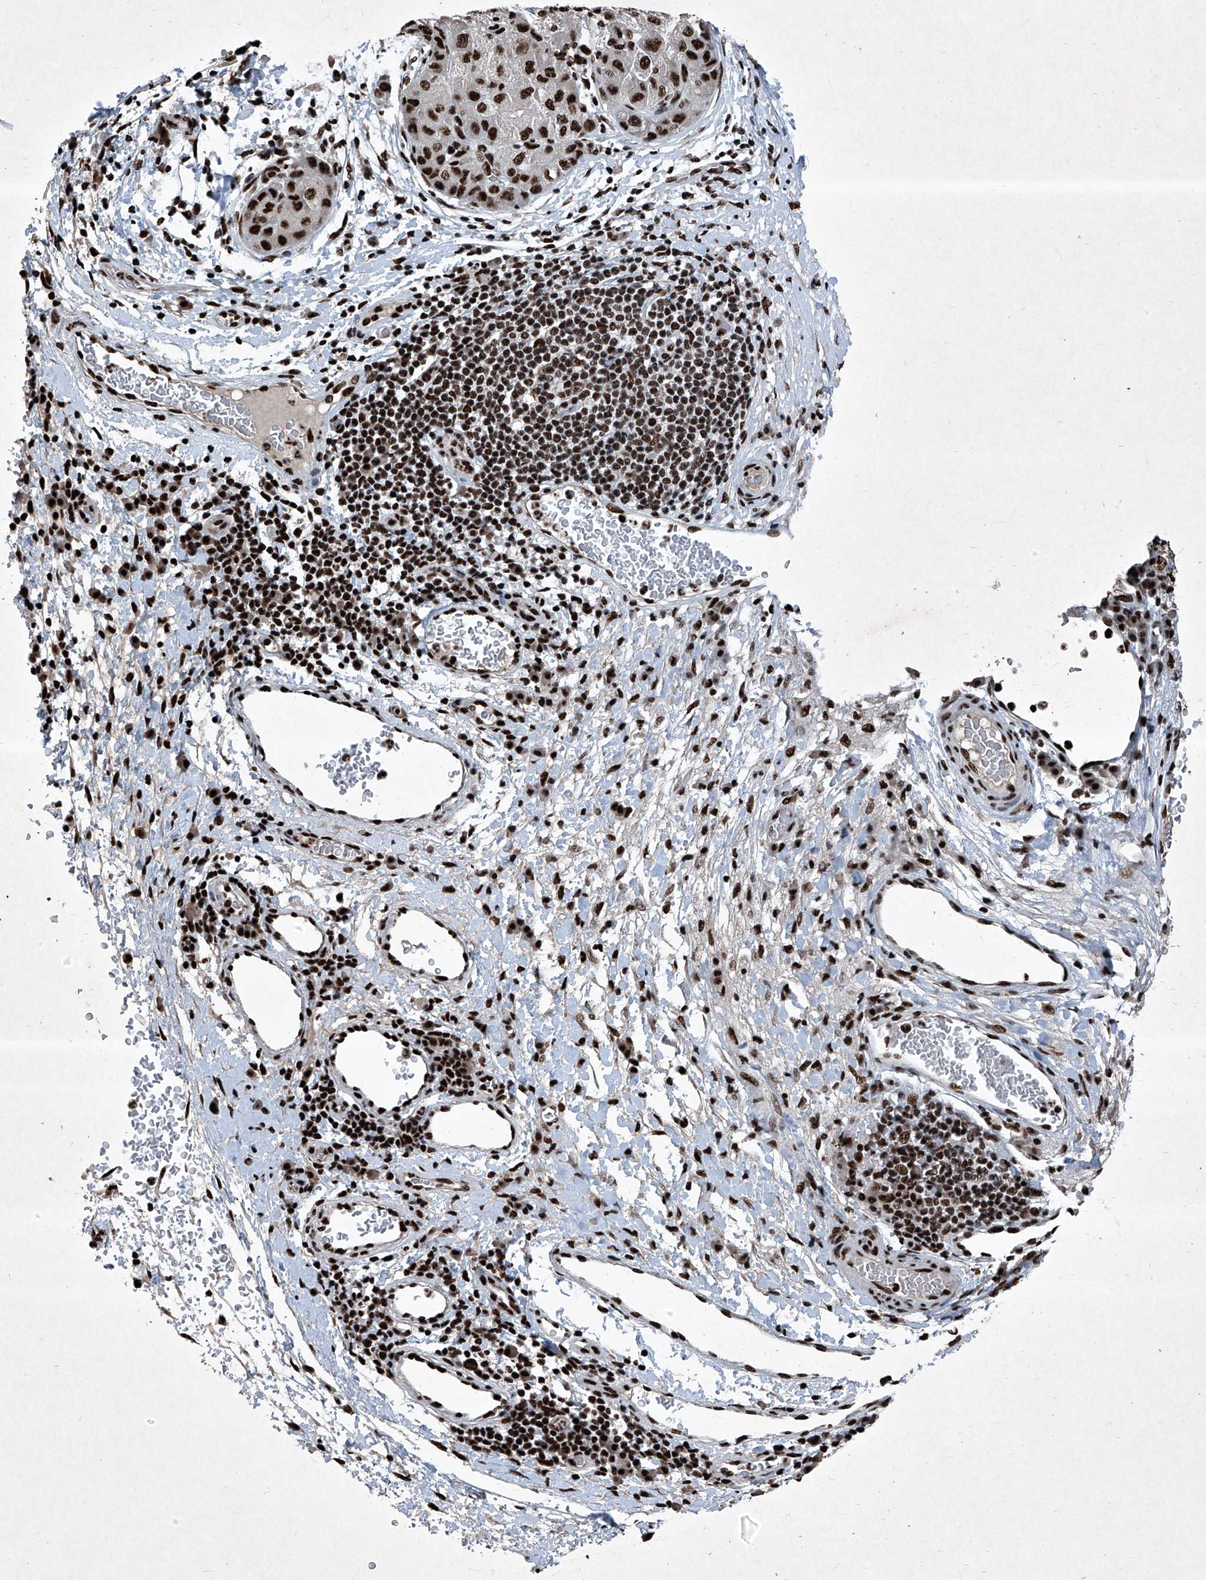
{"staining": {"intensity": "strong", "quantity": ">75%", "location": "nuclear"}, "tissue": "liver cancer", "cell_type": "Tumor cells", "image_type": "cancer", "snomed": [{"axis": "morphology", "description": "Carcinoma, Hepatocellular, NOS"}, {"axis": "topography", "description": "Liver"}], "caption": "Brown immunohistochemical staining in liver cancer exhibits strong nuclear staining in approximately >75% of tumor cells.", "gene": "DDX39B", "patient": {"sex": "male", "age": 80}}